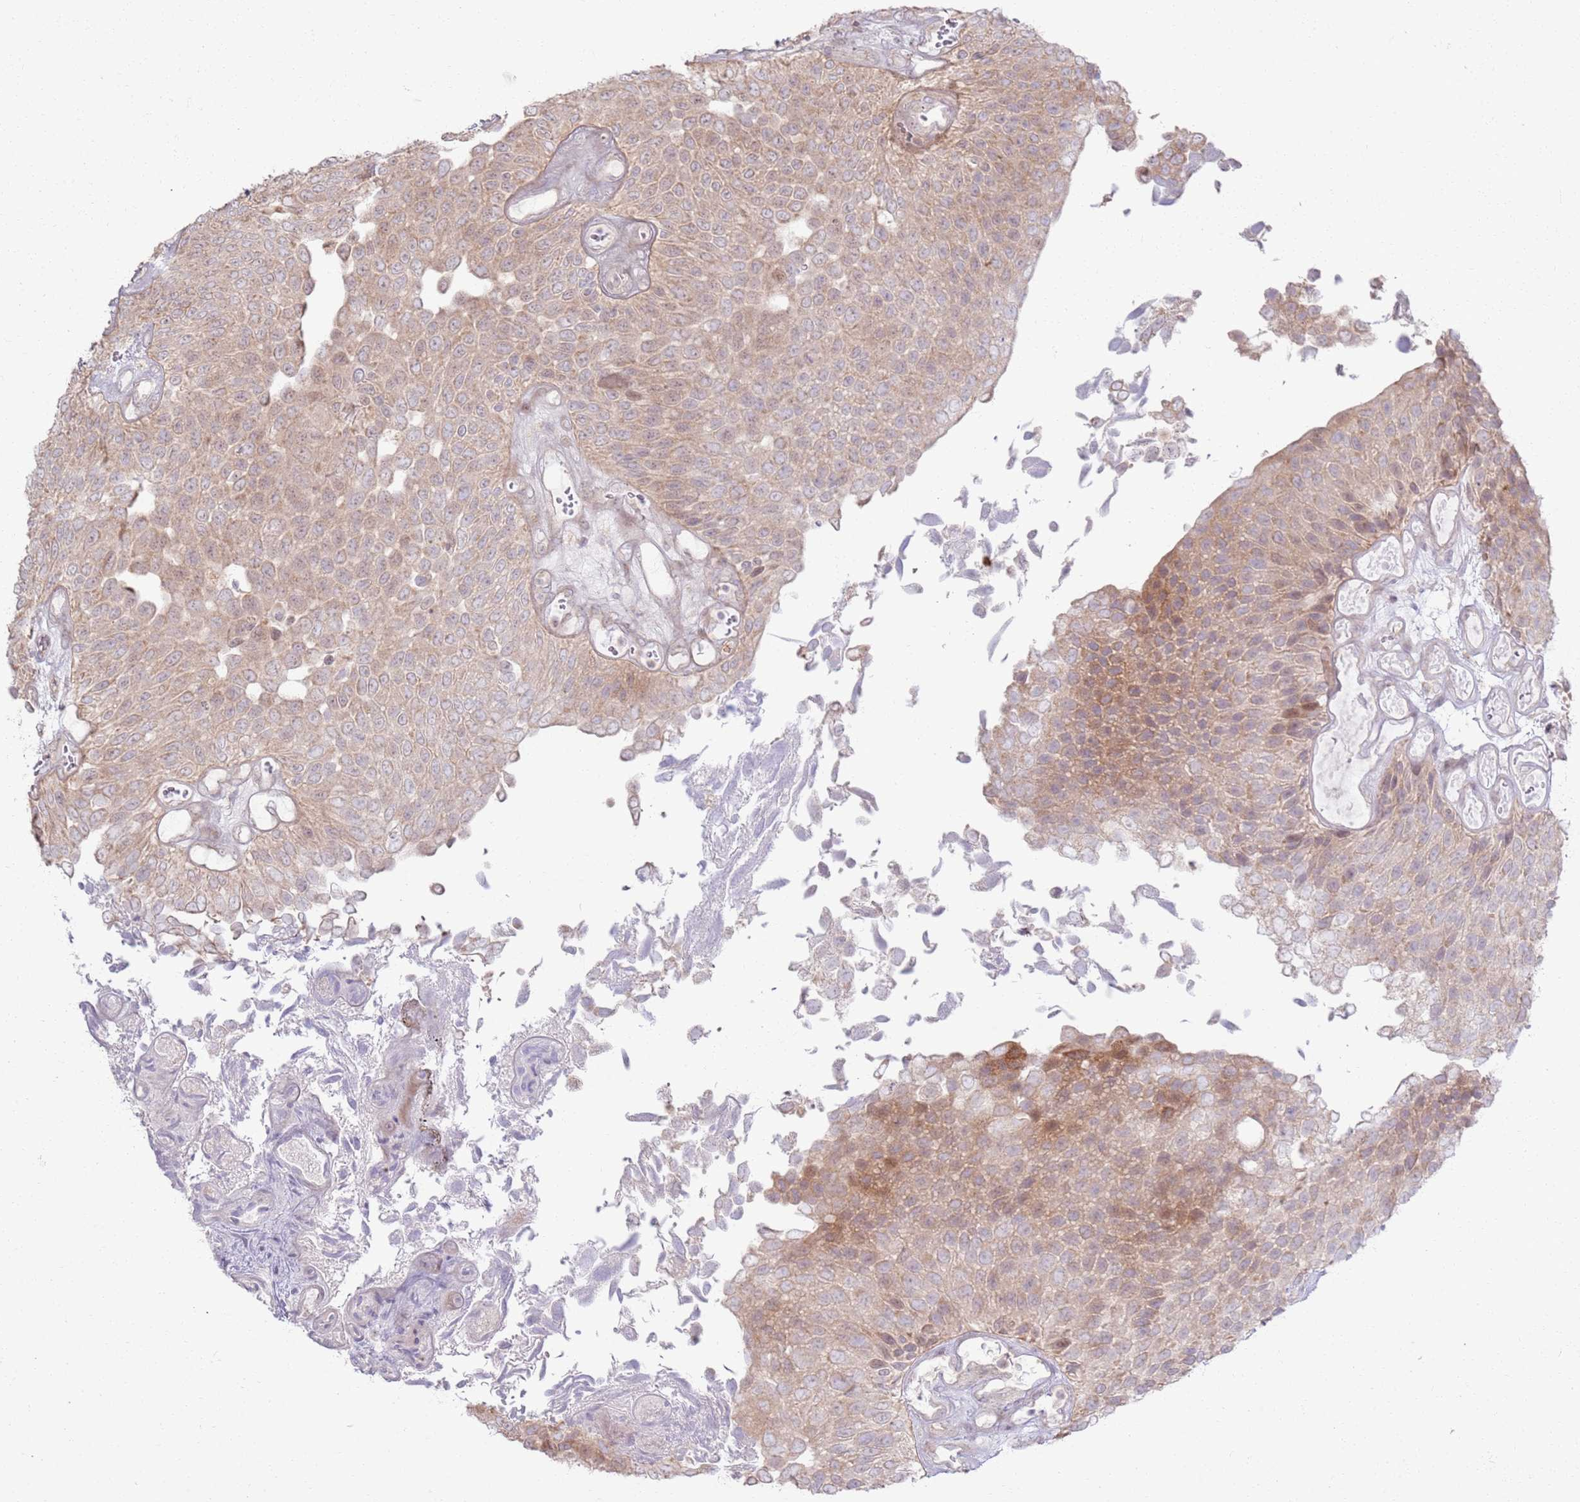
{"staining": {"intensity": "moderate", "quantity": "<25%", "location": "cytoplasmic/membranous,nuclear"}, "tissue": "urothelial cancer", "cell_type": "Tumor cells", "image_type": "cancer", "snomed": [{"axis": "morphology", "description": "Urothelial carcinoma, Low grade"}, {"axis": "topography", "description": "Urinary bladder"}], "caption": "Immunohistochemistry photomicrograph of neoplastic tissue: human urothelial cancer stained using immunohistochemistry demonstrates low levels of moderate protein expression localized specifically in the cytoplasmic/membranous and nuclear of tumor cells, appearing as a cytoplasmic/membranous and nuclear brown color.", "gene": "CNPY1", "patient": {"sex": "male", "age": 89}}